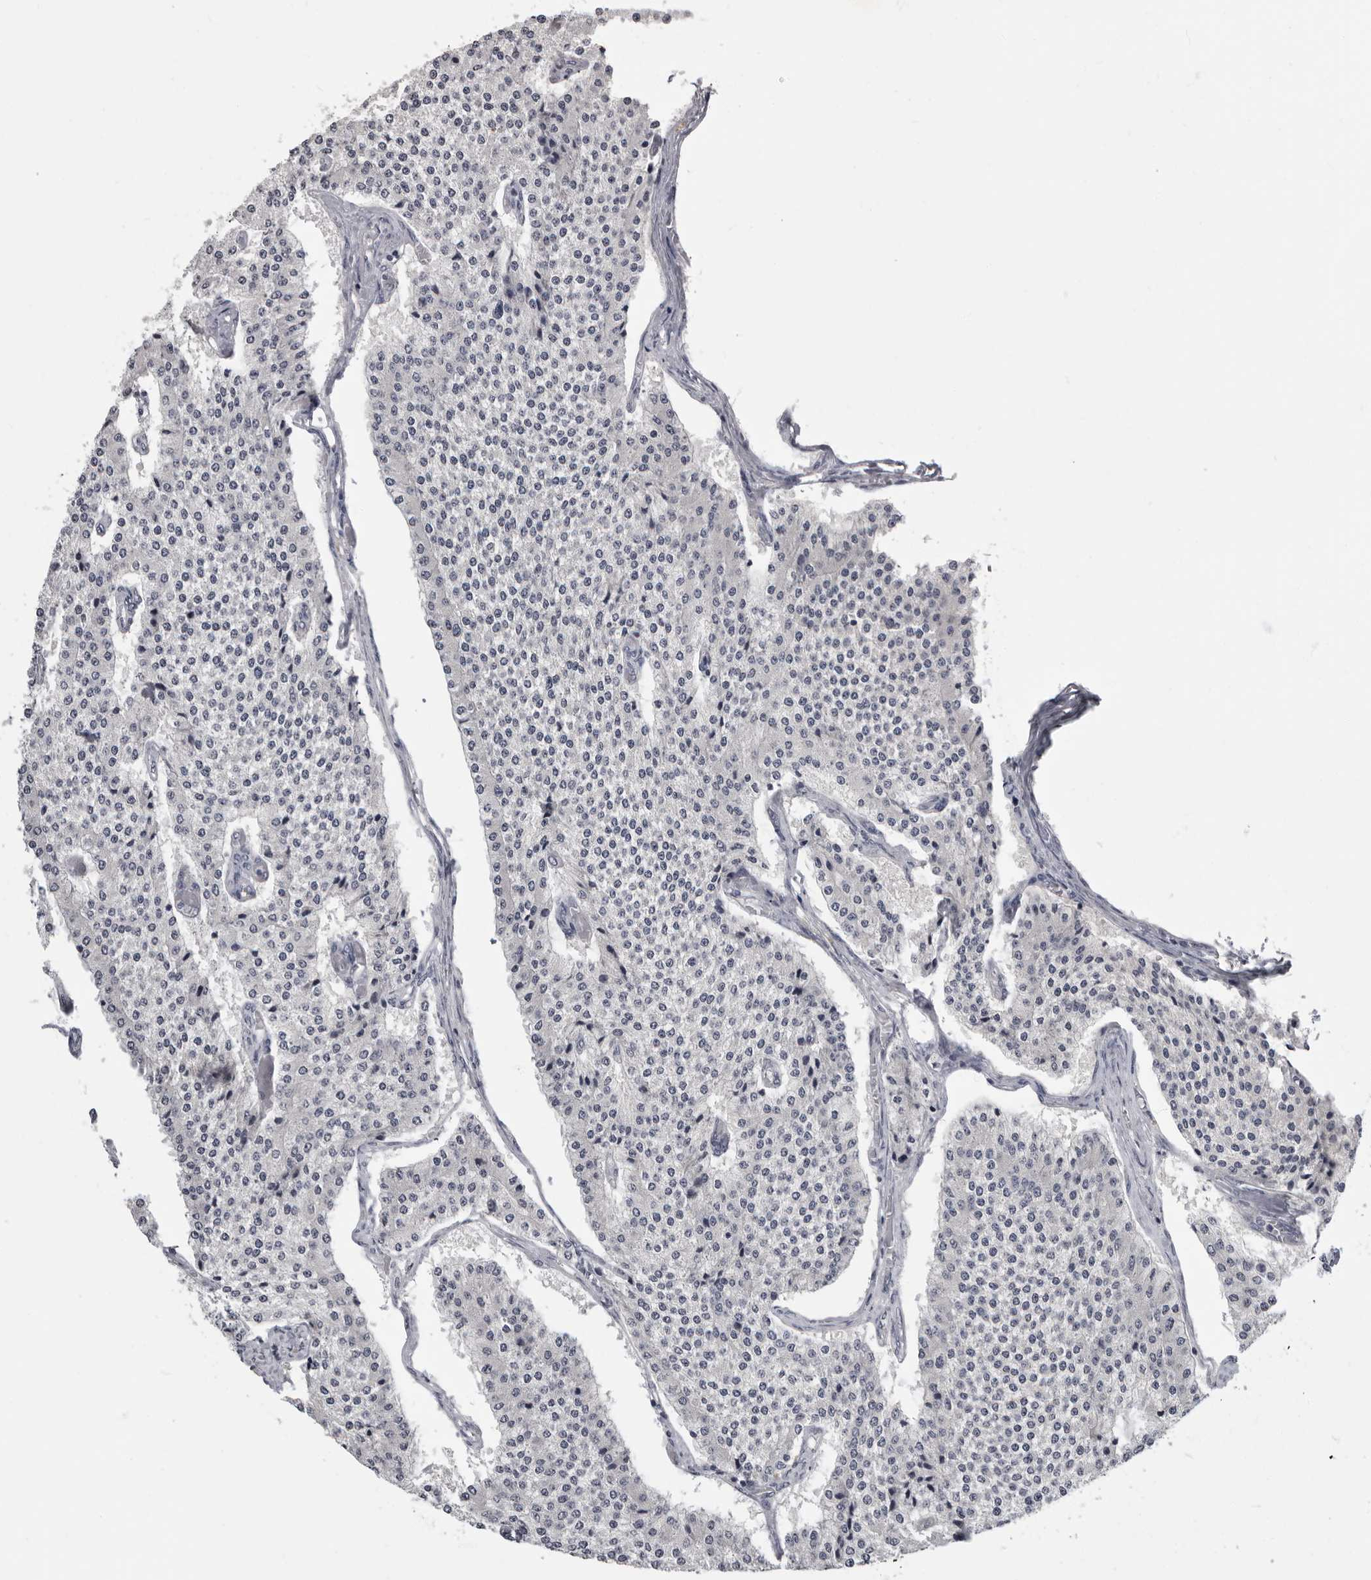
{"staining": {"intensity": "negative", "quantity": "none", "location": "none"}, "tissue": "carcinoid", "cell_type": "Tumor cells", "image_type": "cancer", "snomed": [{"axis": "morphology", "description": "Carcinoid, malignant, NOS"}, {"axis": "topography", "description": "Colon"}], "caption": "Tumor cells show no significant protein staining in carcinoid.", "gene": "MRTO4", "patient": {"sex": "female", "age": 52}}